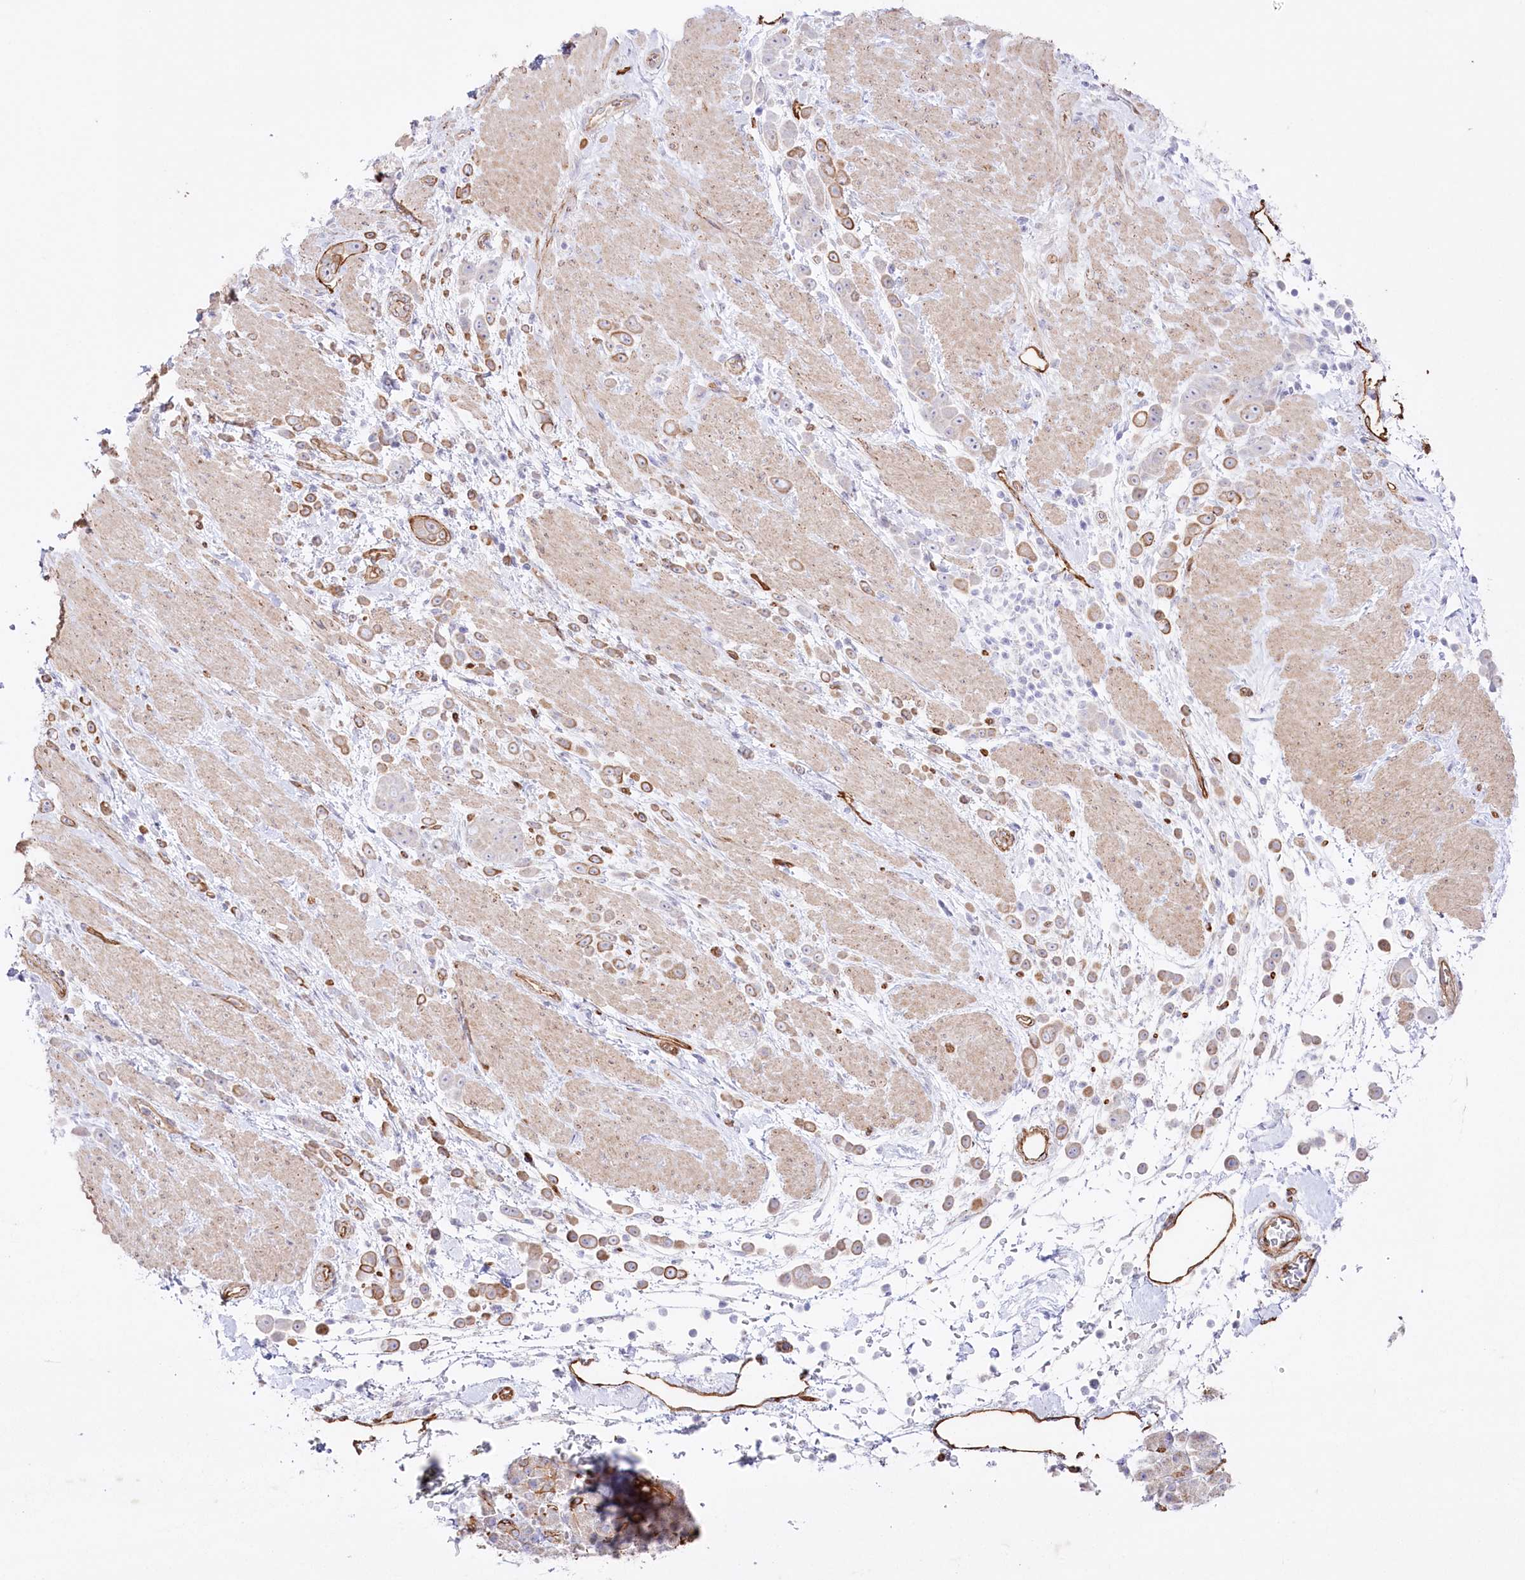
{"staining": {"intensity": "moderate", "quantity": ">75%", "location": "cytoplasmic/membranous"}, "tissue": "pancreatic cancer", "cell_type": "Tumor cells", "image_type": "cancer", "snomed": [{"axis": "morphology", "description": "Normal tissue, NOS"}, {"axis": "morphology", "description": "Adenocarcinoma, NOS"}, {"axis": "topography", "description": "Pancreas"}], "caption": "This photomicrograph shows pancreatic adenocarcinoma stained with IHC to label a protein in brown. The cytoplasmic/membranous of tumor cells show moderate positivity for the protein. Nuclei are counter-stained blue.", "gene": "SLC39A10", "patient": {"sex": "female", "age": 64}}